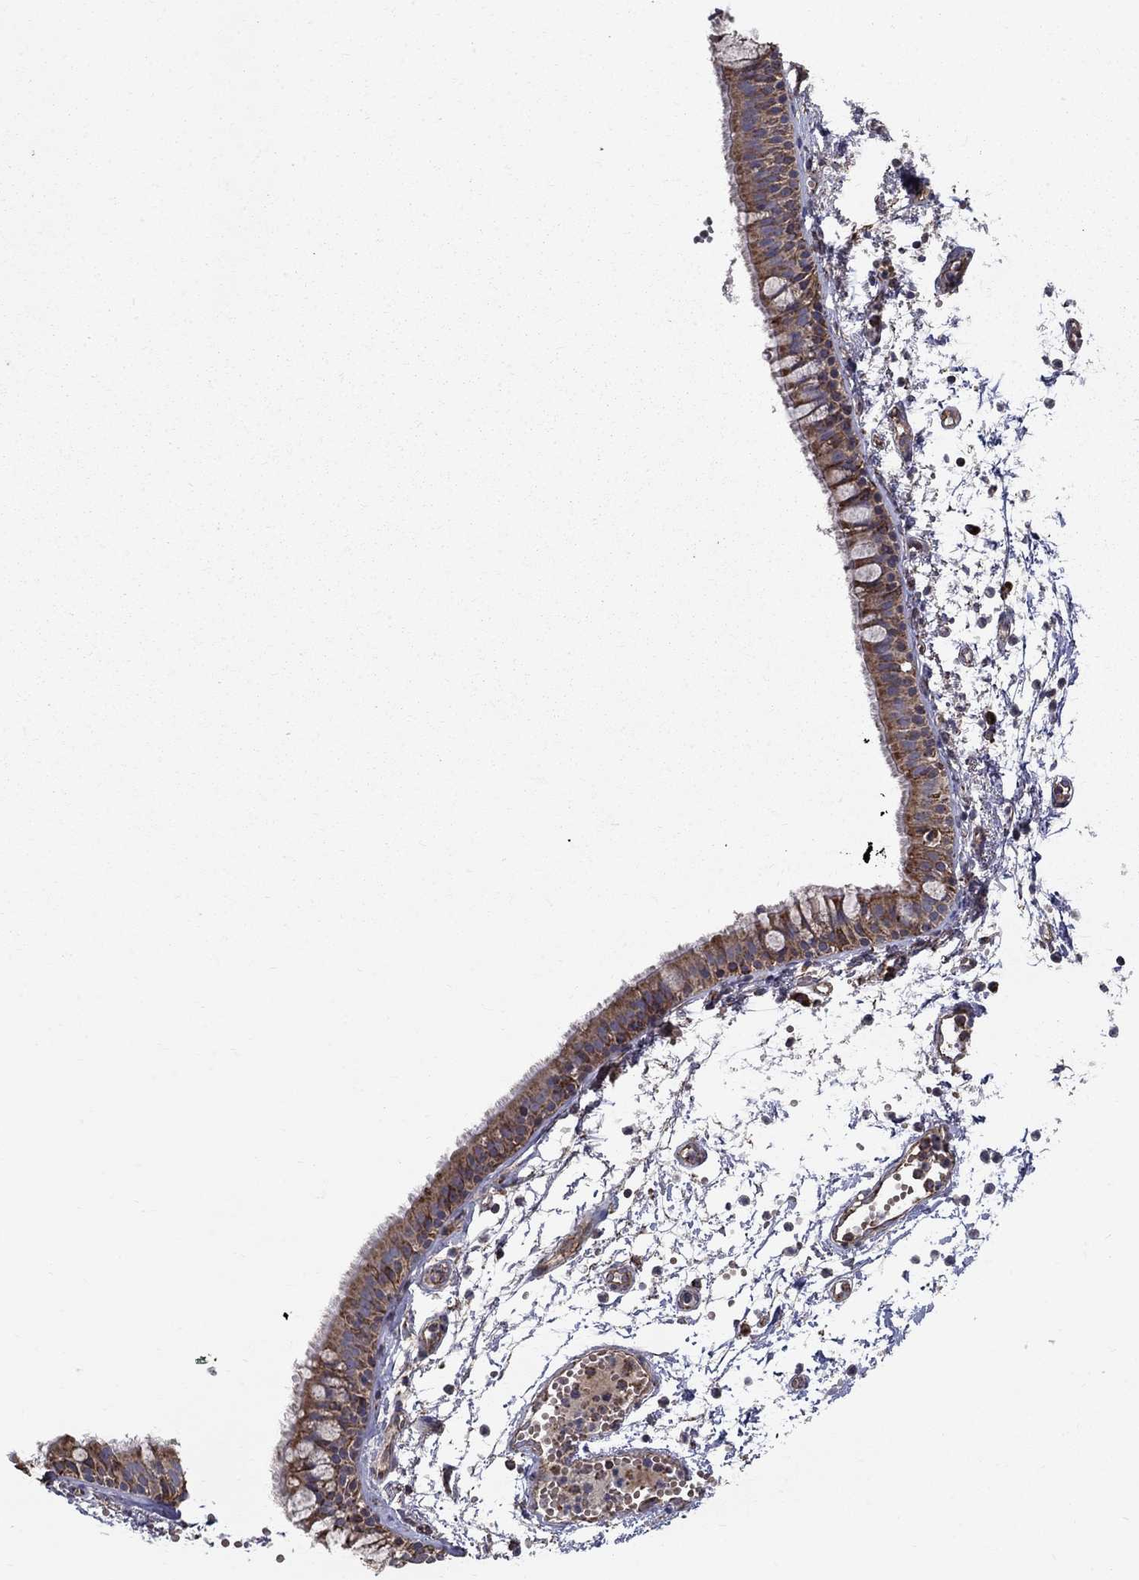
{"staining": {"intensity": "moderate", "quantity": ">75%", "location": "cytoplasmic/membranous"}, "tissue": "bronchus", "cell_type": "Respiratory epithelial cells", "image_type": "normal", "snomed": [{"axis": "morphology", "description": "Normal tissue, NOS"}, {"axis": "topography", "description": "Cartilage tissue"}, {"axis": "topography", "description": "Bronchus"}], "caption": "The immunohistochemical stain highlights moderate cytoplasmic/membranous positivity in respiratory epithelial cells of normal bronchus. The protein of interest is shown in brown color, while the nuclei are stained blue.", "gene": "NDUFS8", "patient": {"sex": "male", "age": 66}}